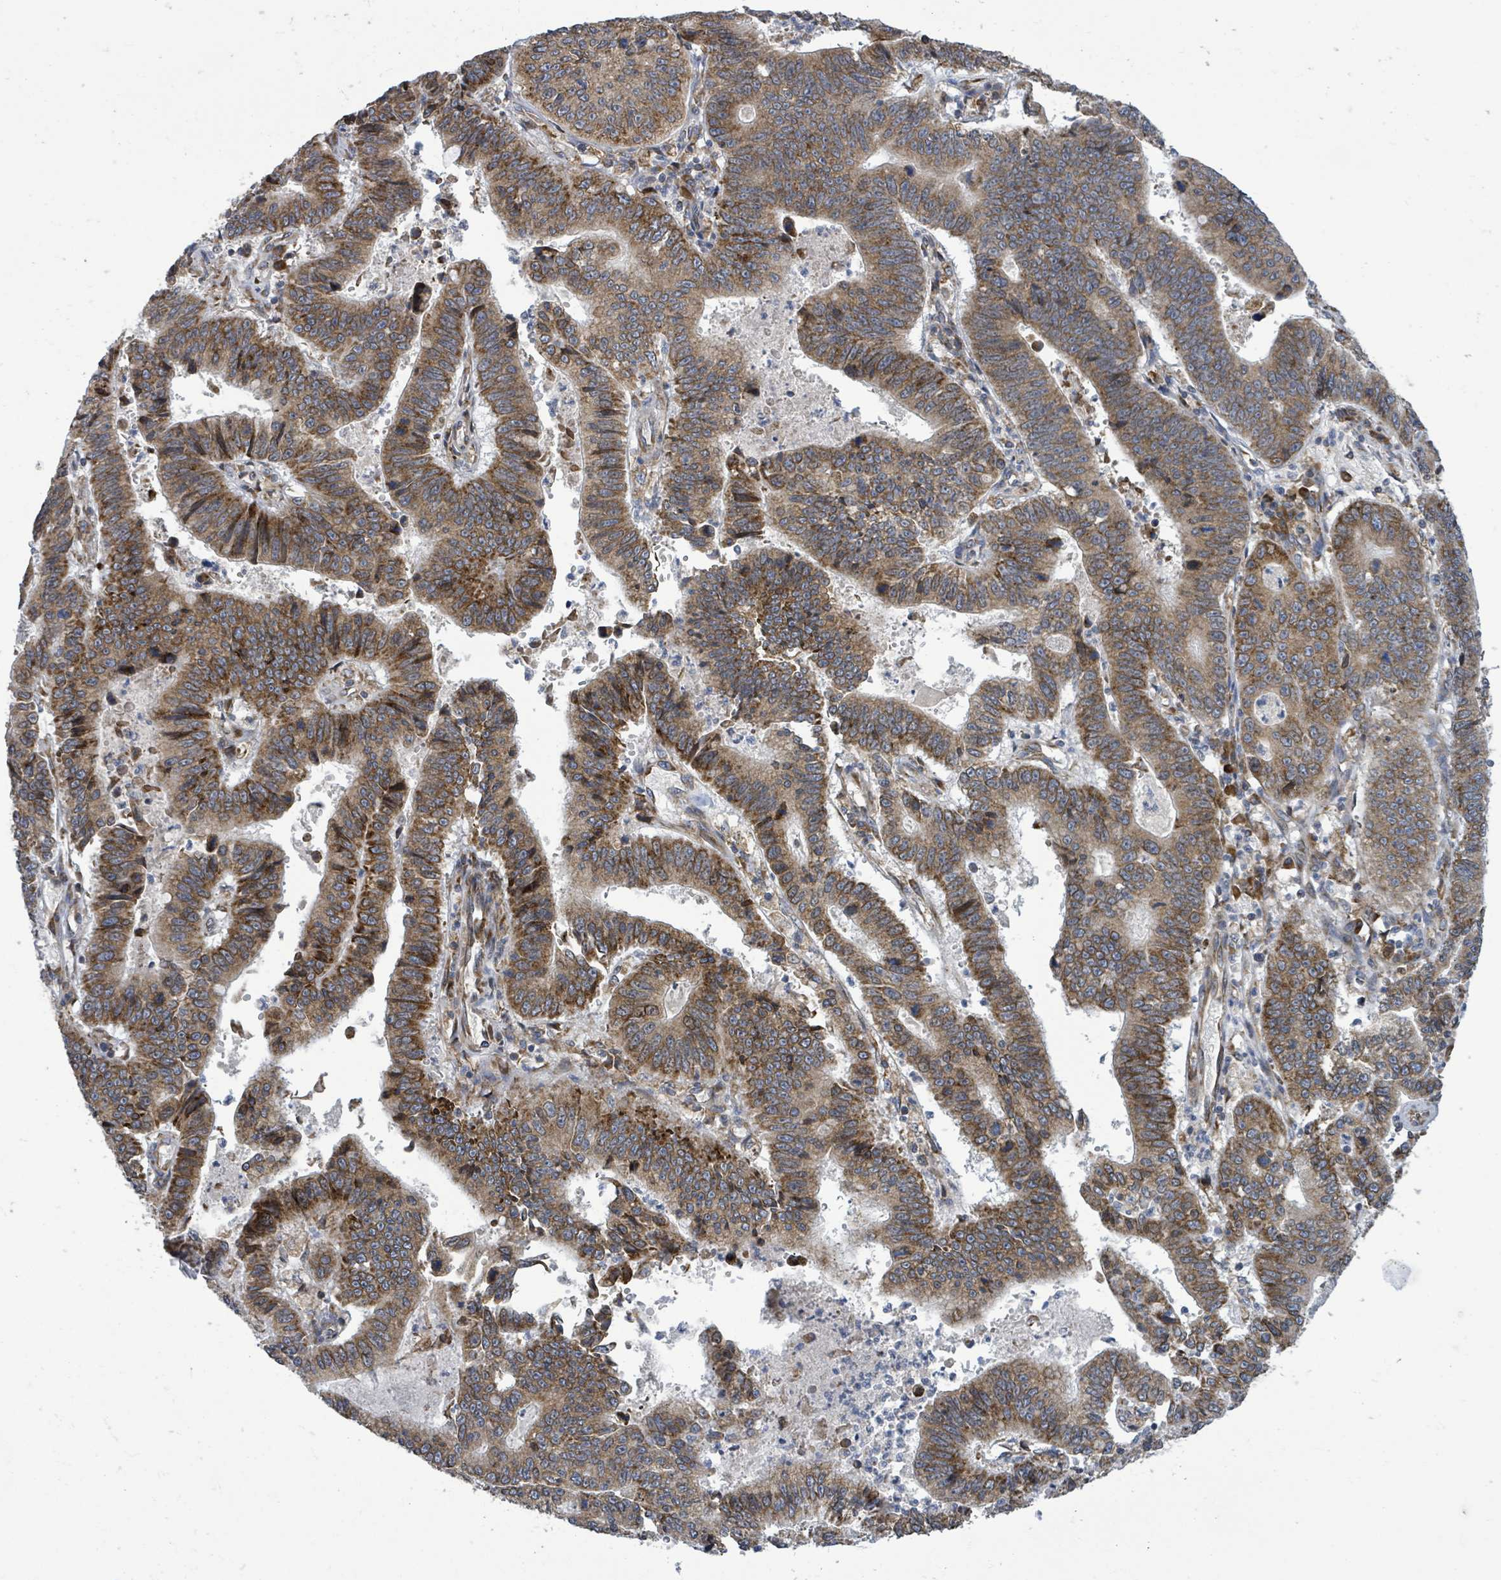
{"staining": {"intensity": "strong", "quantity": ">75%", "location": "cytoplasmic/membranous"}, "tissue": "stomach cancer", "cell_type": "Tumor cells", "image_type": "cancer", "snomed": [{"axis": "morphology", "description": "Adenocarcinoma, NOS"}, {"axis": "topography", "description": "Stomach"}], "caption": "Immunohistochemical staining of stomach cancer demonstrates high levels of strong cytoplasmic/membranous expression in approximately >75% of tumor cells.", "gene": "NOMO1", "patient": {"sex": "male", "age": 59}}